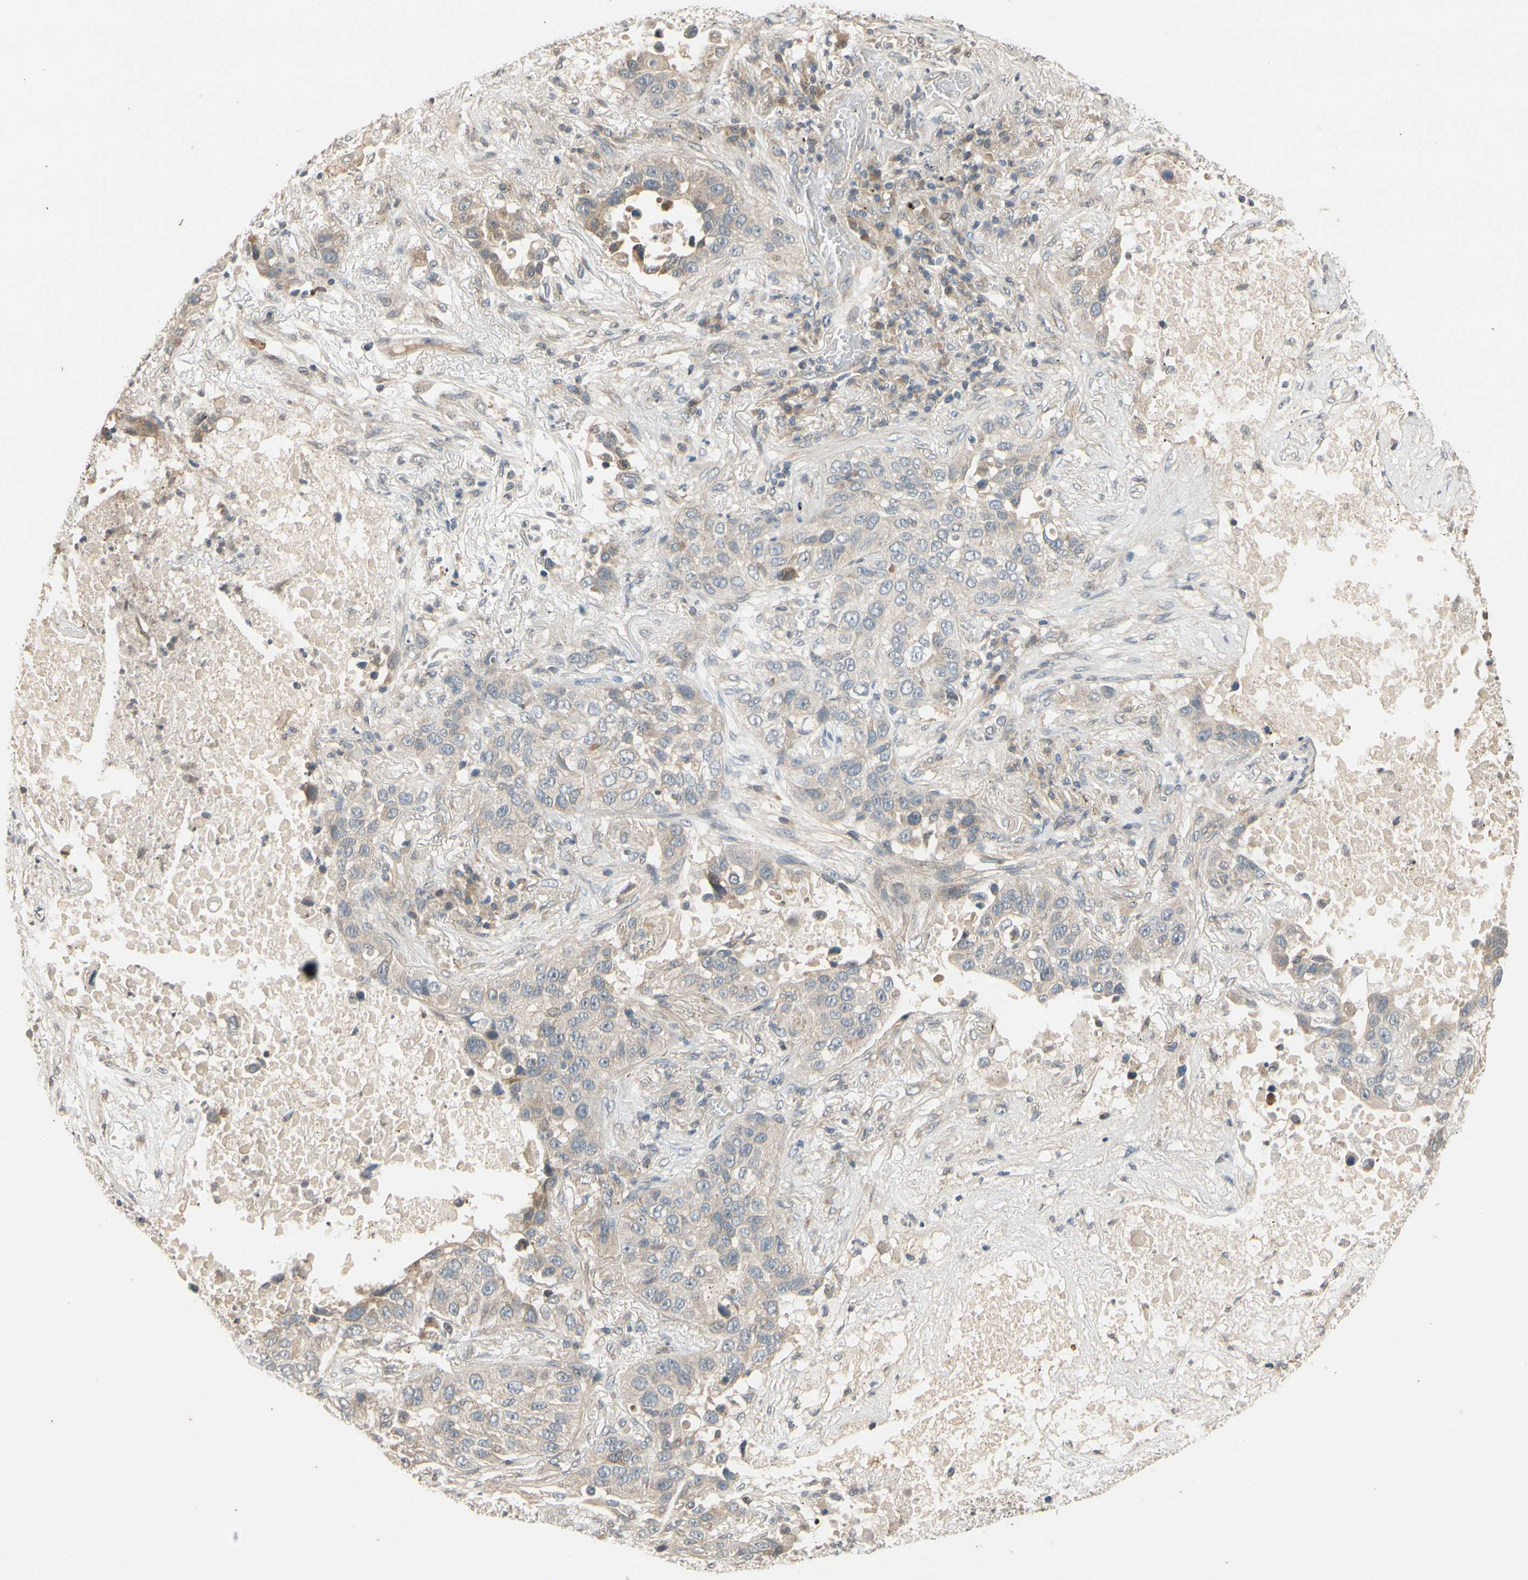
{"staining": {"intensity": "weak", "quantity": ">75%", "location": "cytoplasmic/membranous"}, "tissue": "lung cancer", "cell_type": "Tumor cells", "image_type": "cancer", "snomed": [{"axis": "morphology", "description": "Squamous cell carcinoma, NOS"}, {"axis": "topography", "description": "Lung"}], "caption": "Lung cancer was stained to show a protein in brown. There is low levels of weak cytoplasmic/membranous expression in approximately >75% of tumor cells. (Stains: DAB in brown, nuclei in blue, Microscopy: brightfield microscopy at high magnification).", "gene": "ATP2C1", "patient": {"sex": "male", "age": 57}}